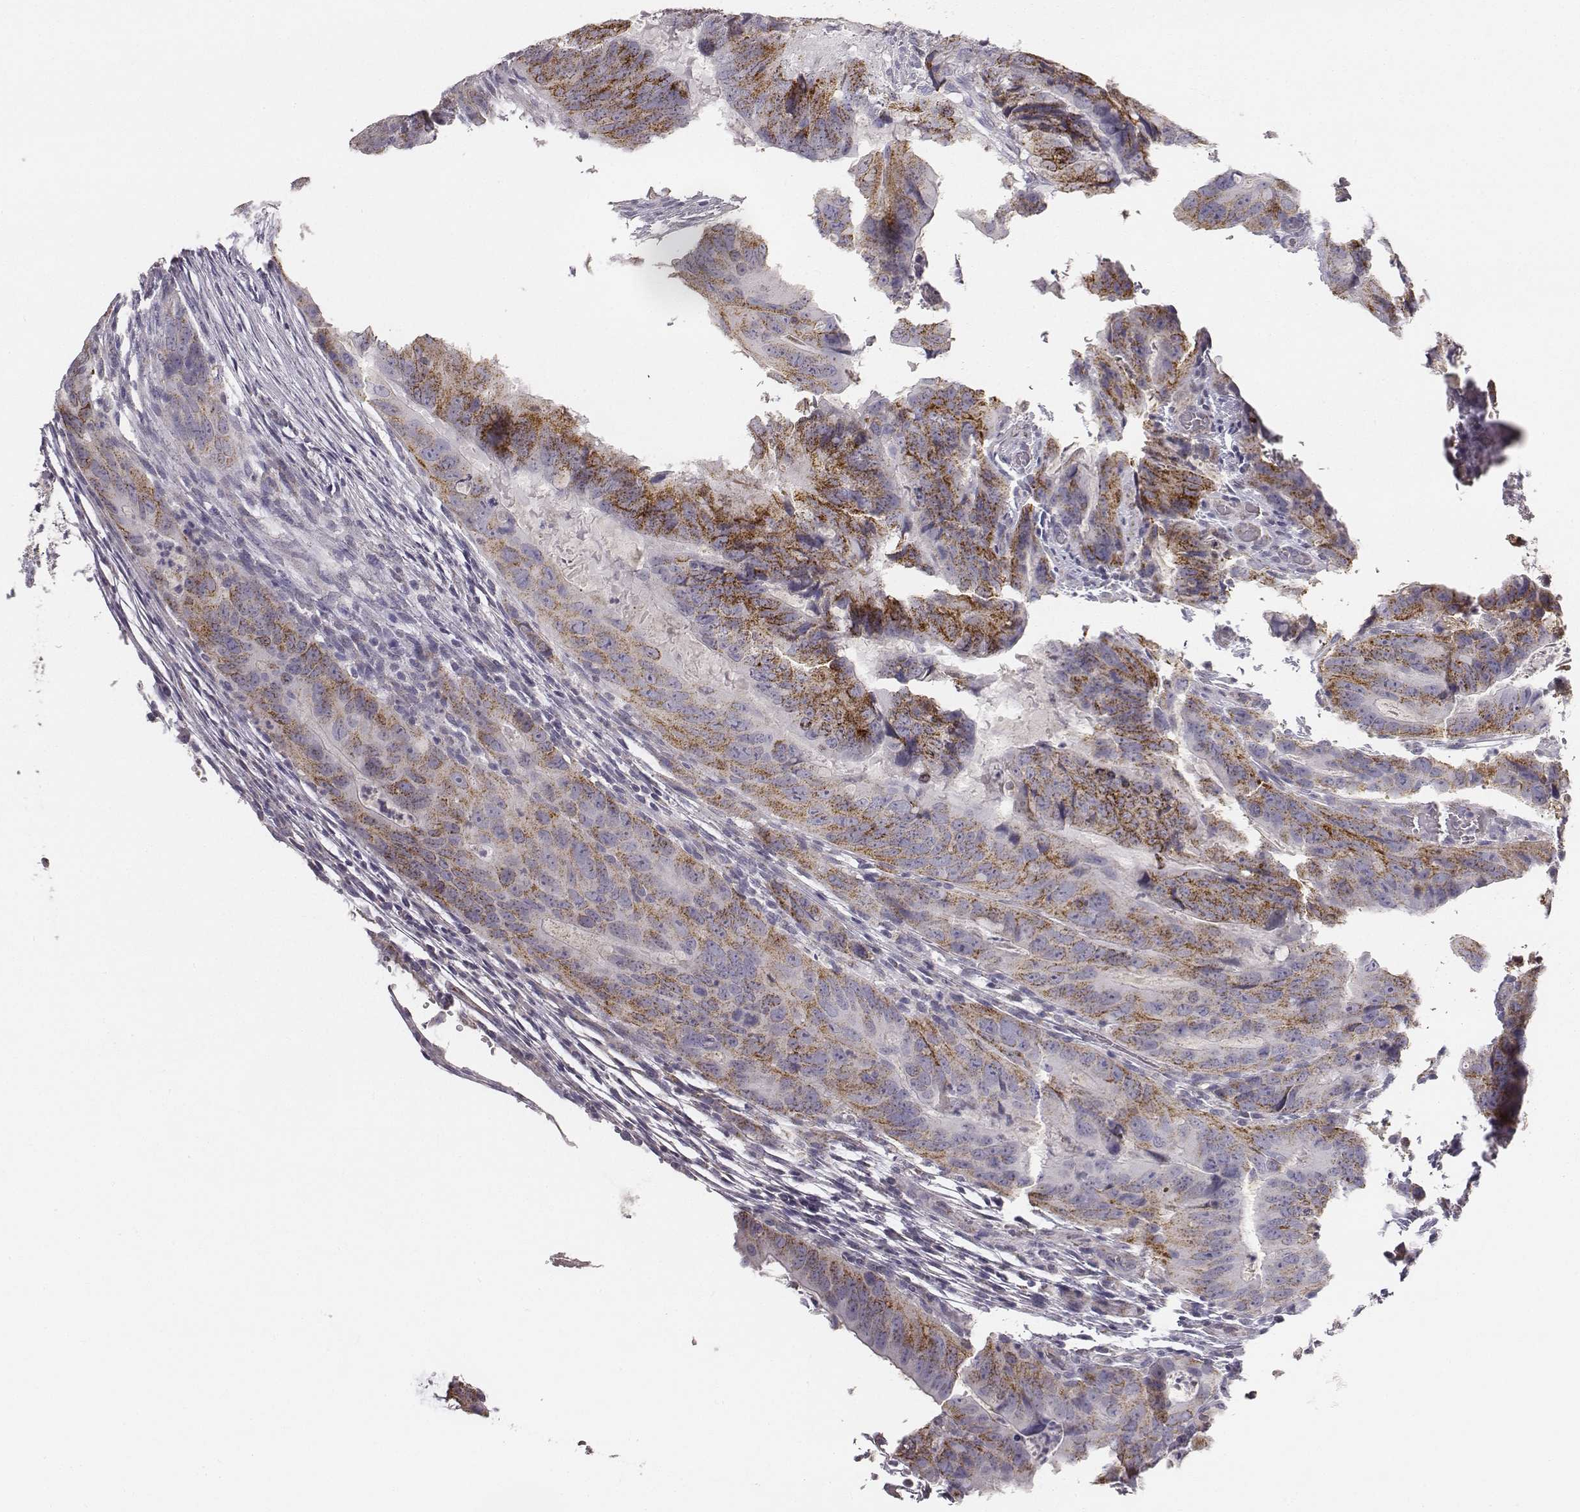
{"staining": {"intensity": "moderate", "quantity": ">75%", "location": "cytoplasmic/membranous"}, "tissue": "colorectal cancer", "cell_type": "Tumor cells", "image_type": "cancer", "snomed": [{"axis": "morphology", "description": "Adenocarcinoma, NOS"}, {"axis": "topography", "description": "Colon"}], "caption": "Colorectal cancer (adenocarcinoma) stained with a protein marker displays moderate staining in tumor cells.", "gene": "ABCD3", "patient": {"sex": "male", "age": 79}}